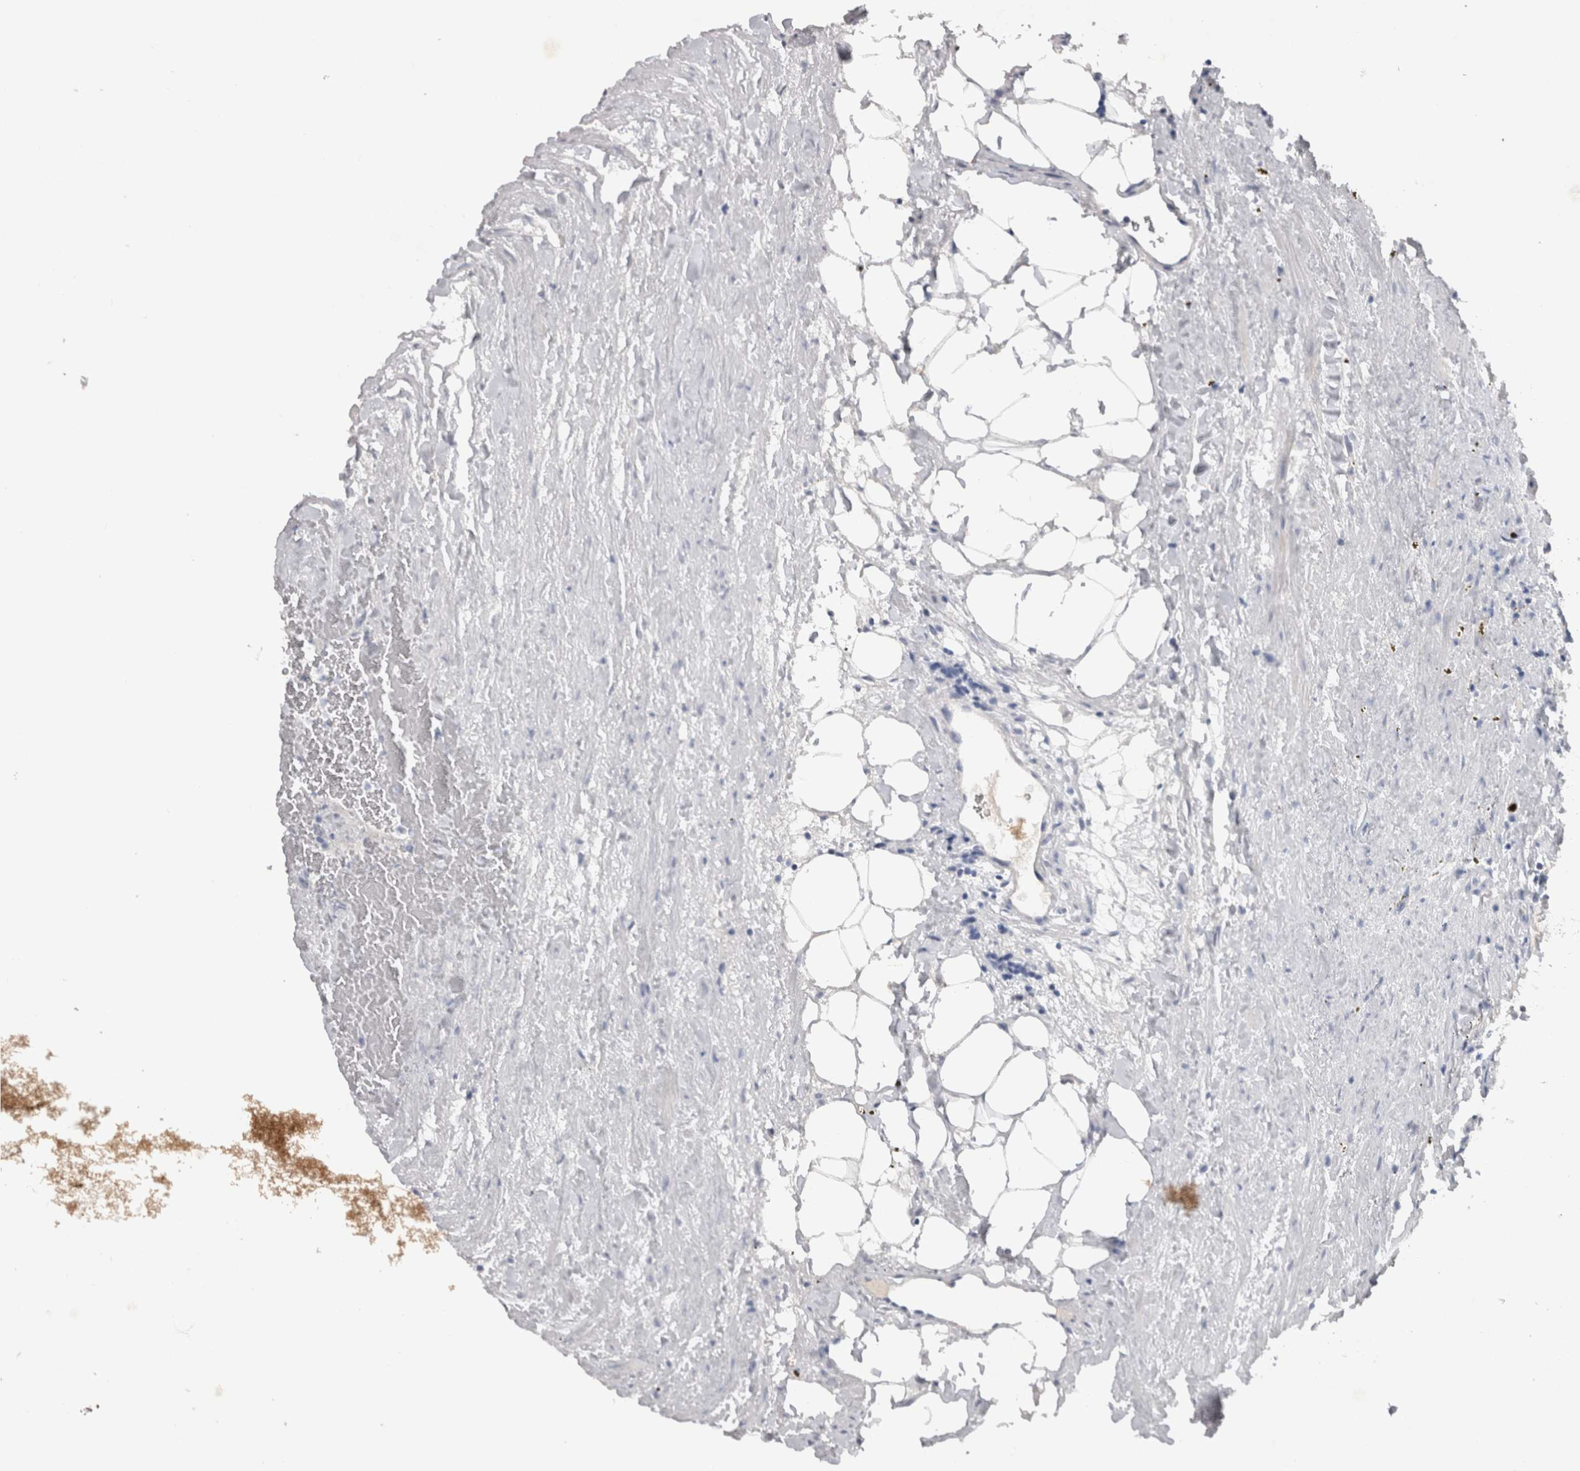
{"staining": {"intensity": "negative", "quantity": "none", "location": "none"}, "tissue": "renal cancer", "cell_type": "Tumor cells", "image_type": "cancer", "snomed": [{"axis": "morphology", "description": "Adenocarcinoma, NOS"}, {"axis": "topography", "description": "Kidney"}], "caption": "There is no significant staining in tumor cells of renal cancer (adenocarcinoma).", "gene": "ADAM2", "patient": {"sex": "female", "age": 69}}